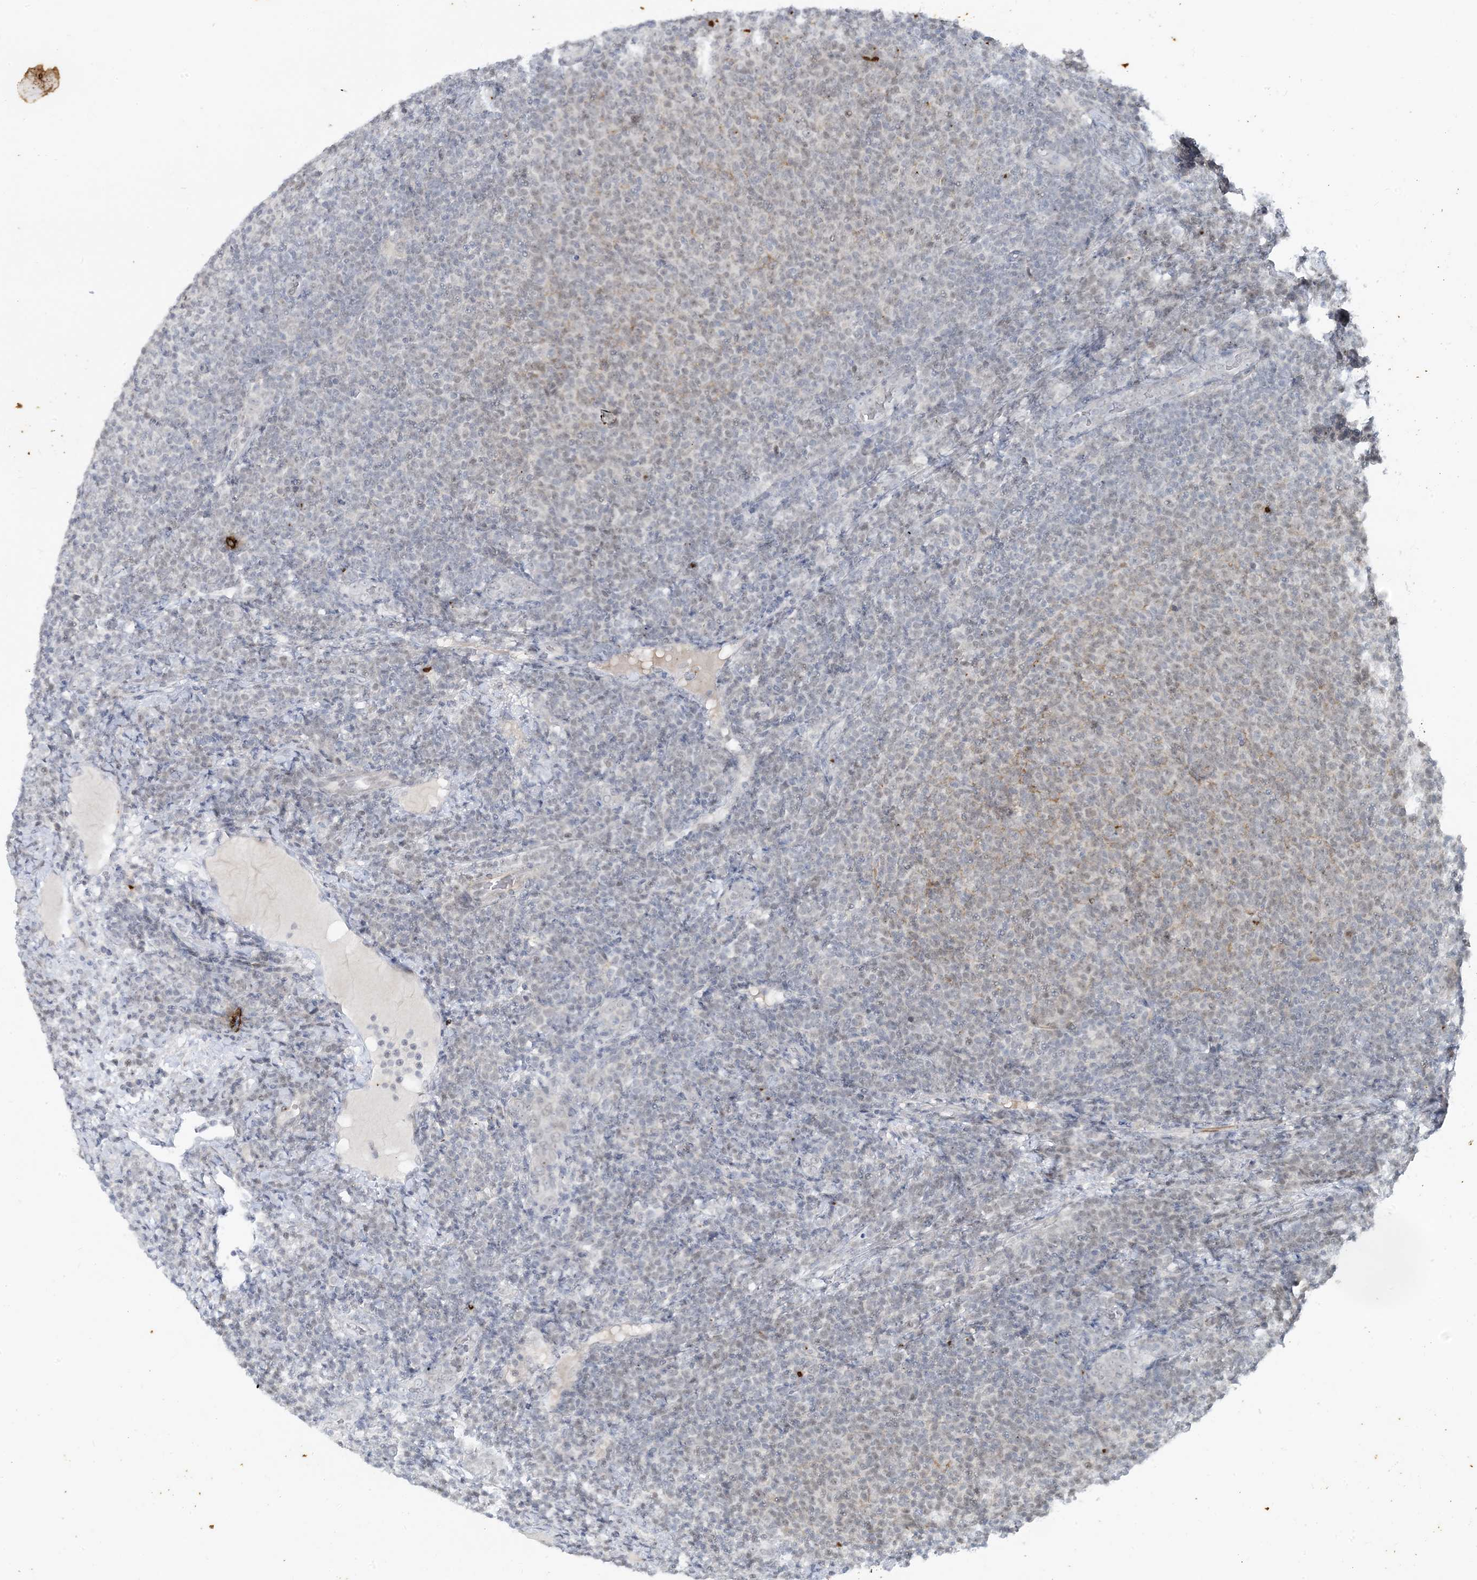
{"staining": {"intensity": "negative", "quantity": "none", "location": "none"}, "tissue": "lymphoma", "cell_type": "Tumor cells", "image_type": "cancer", "snomed": [{"axis": "morphology", "description": "Malignant lymphoma, non-Hodgkin's type, Low grade"}, {"axis": "topography", "description": "Lymph node"}], "caption": "High power microscopy image of an immunohistochemistry image of lymphoma, revealing no significant positivity in tumor cells. The staining was performed using DAB to visualize the protein expression in brown, while the nuclei were stained in blue with hematoxylin (Magnification: 20x).", "gene": "LEXM", "patient": {"sex": "male", "age": 66}}